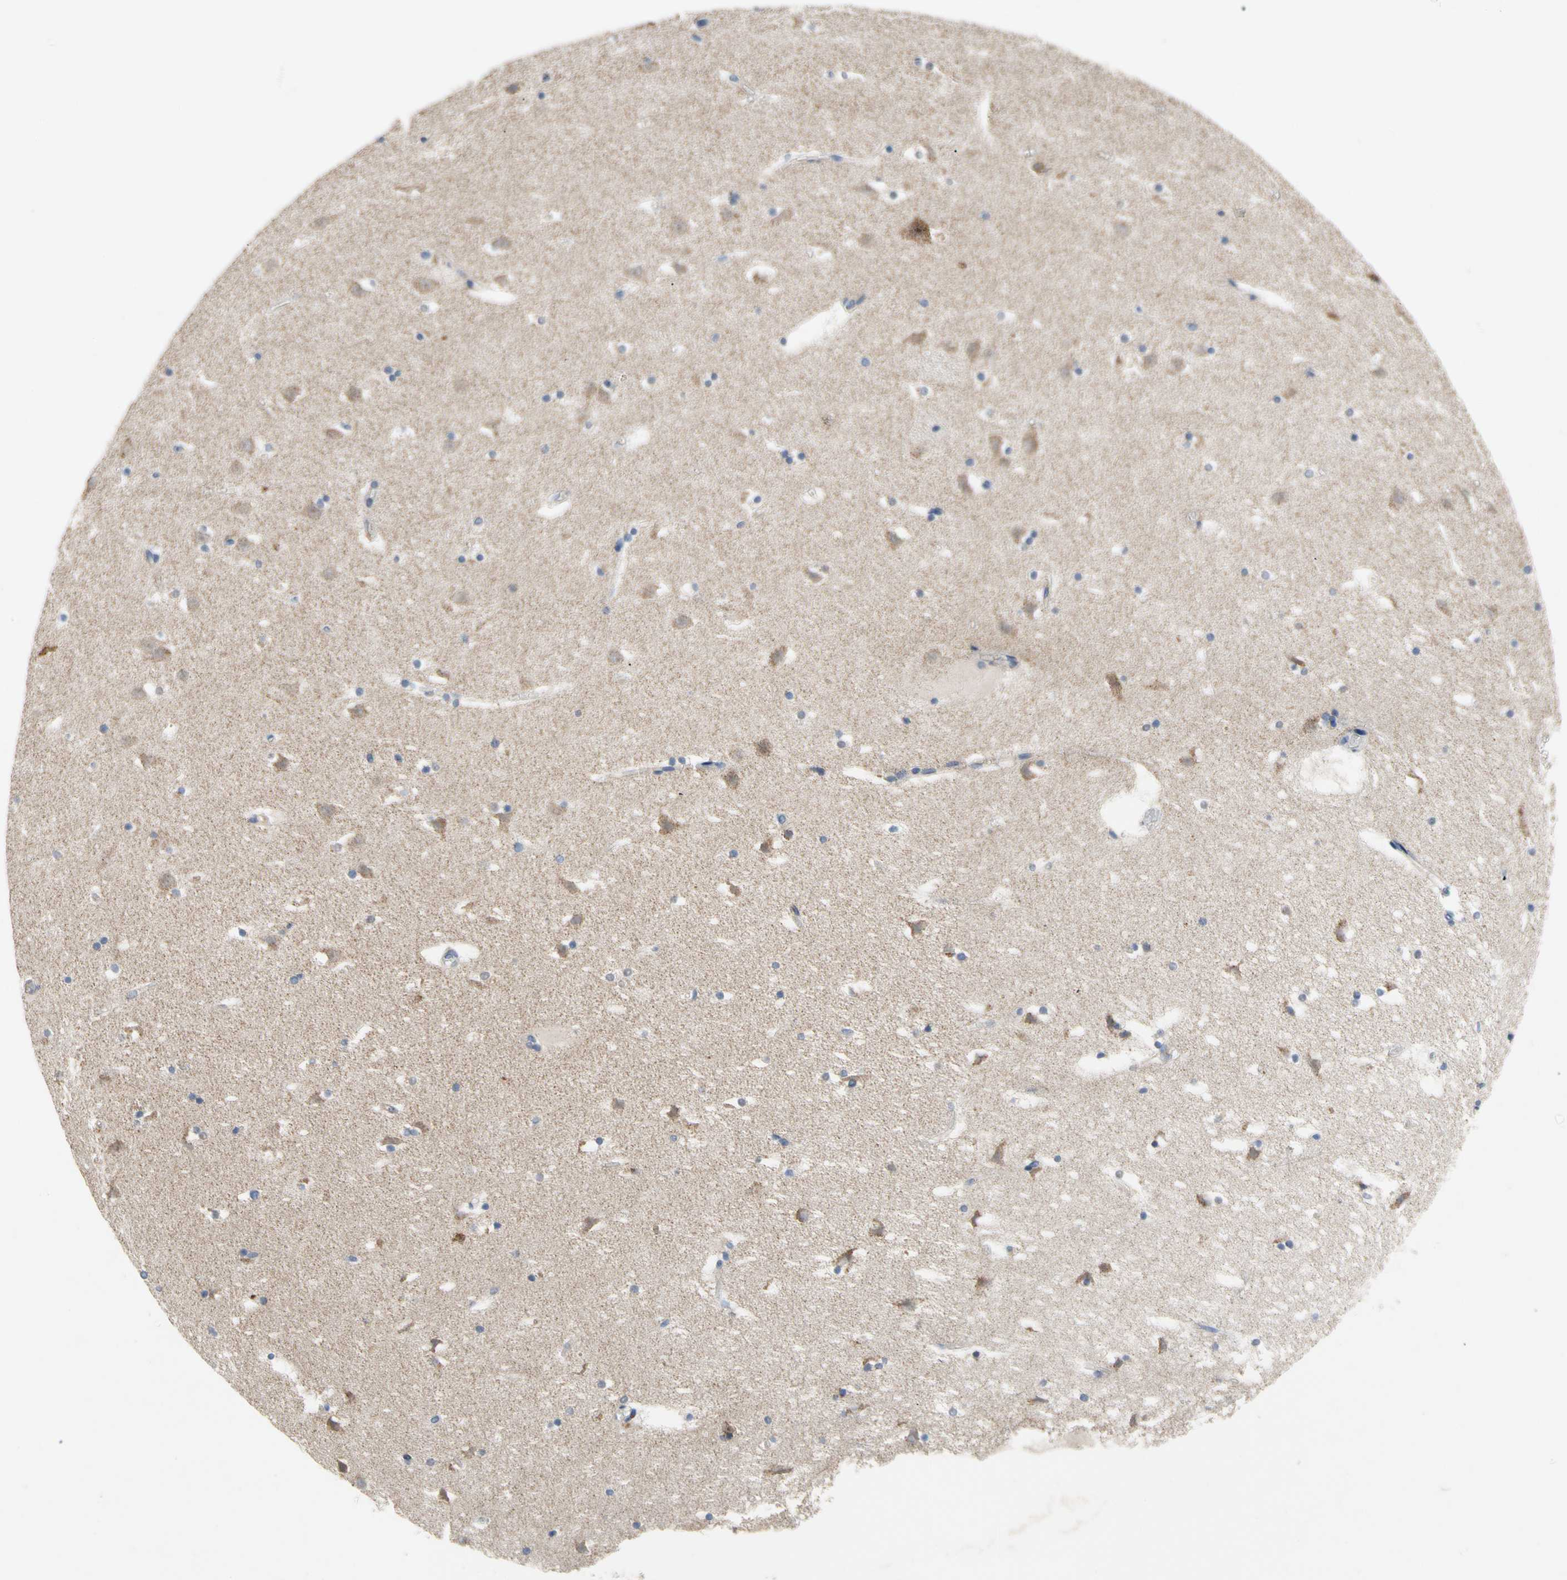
{"staining": {"intensity": "negative", "quantity": "none", "location": "none"}, "tissue": "caudate", "cell_type": "Glial cells", "image_type": "normal", "snomed": [{"axis": "morphology", "description": "Normal tissue, NOS"}, {"axis": "topography", "description": "Lateral ventricle wall"}], "caption": "This photomicrograph is of normal caudate stained with IHC to label a protein in brown with the nuclei are counter-stained blue. There is no staining in glial cells. The staining is performed using DAB (3,3'-diaminobenzidine) brown chromogen with nuclei counter-stained in using hematoxylin.", "gene": "KLHDC8B", "patient": {"sex": "male", "age": 45}}